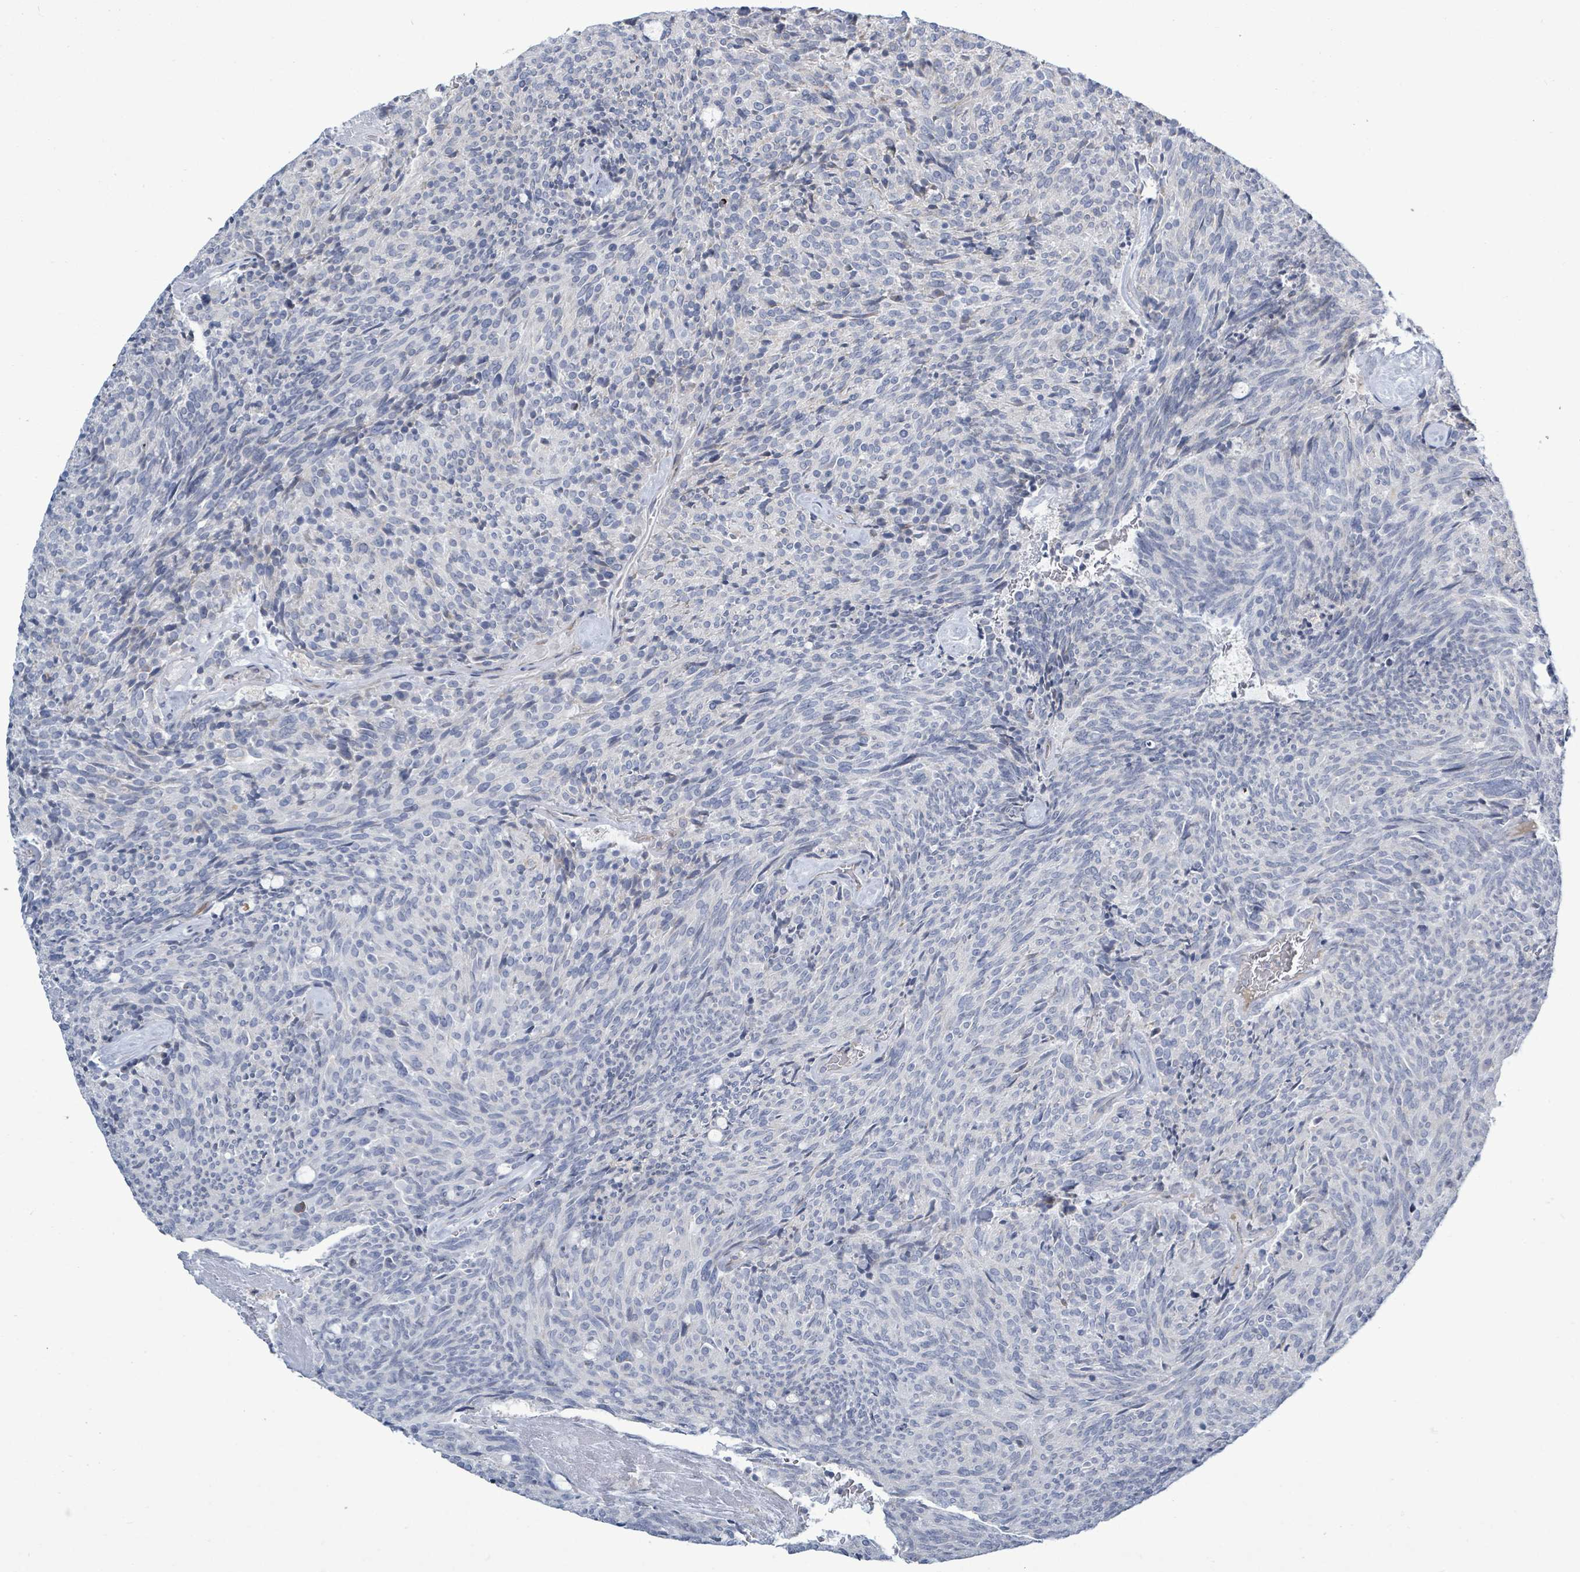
{"staining": {"intensity": "negative", "quantity": "none", "location": "none"}, "tissue": "carcinoid", "cell_type": "Tumor cells", "image_type": "cancer", "snomed": [{"axis": "morphology", "description": "Carcinoid, malignant, NOS"}, {"axis": "topography", "description": "Pancreas"}], "caption": "This is an immunohistochemistry histopathology image of human carcinoid (malignant). There is no staining in tumor cells.", "gene": "SIRPB1", "patient": {"sex": "female", "age": 54}}